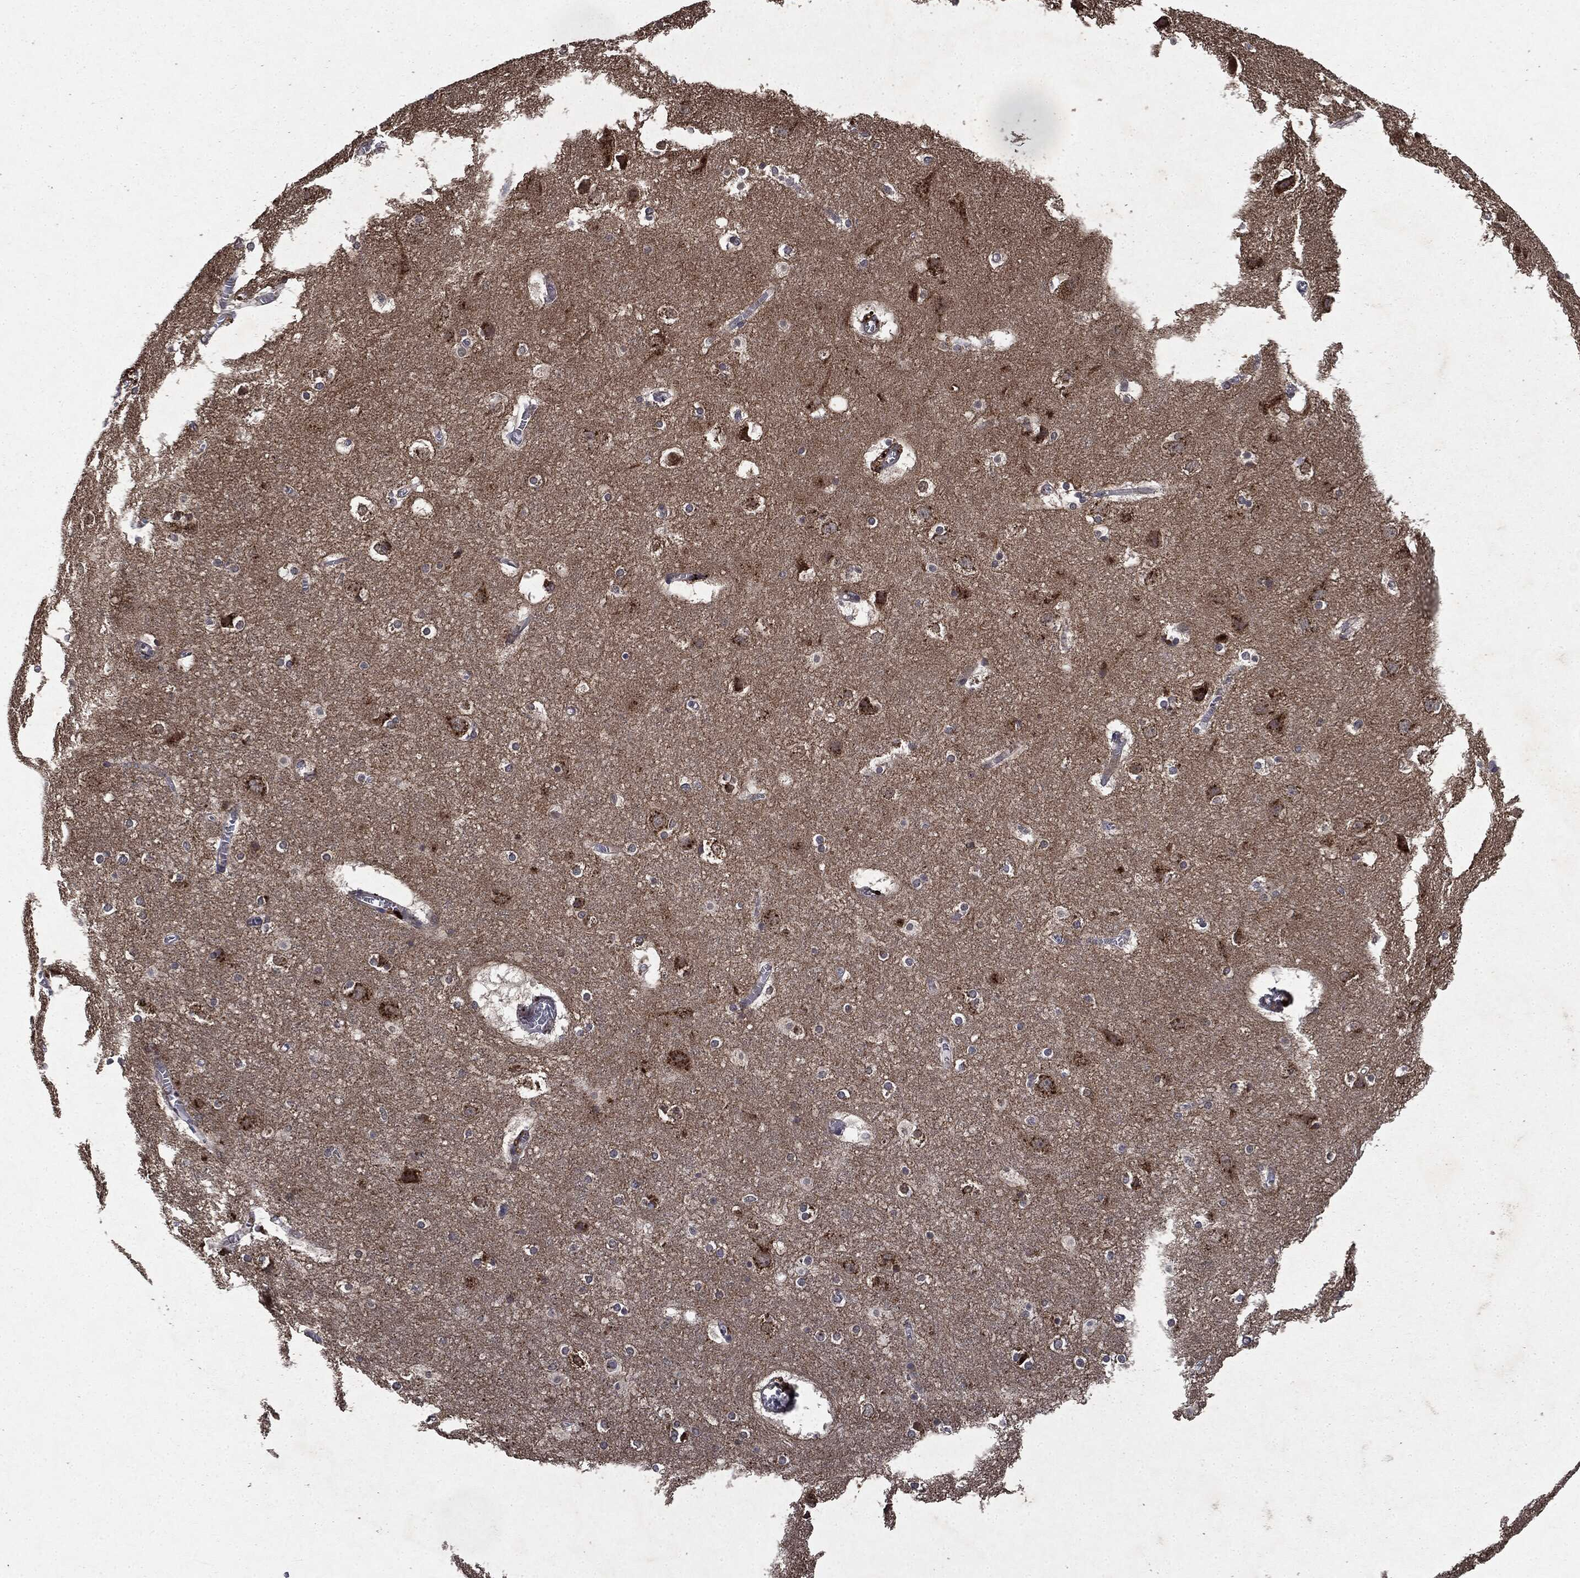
{"staining": {"intensity": "negative", "quantity": "none", "location": "none"}, "tissue": "cerebral cortex", "cell_type": "Endothelial cells", "image_type": "normal", "snomed": [{"axis": "morphology", "description": "Normal tissue, NOS"}, {"axis": "topography", "description": "Cerebral cortex"}], "caption": "A histopathology image of cerebral cortex stained for a protein shows no brown staining in endothelial cells. The staining was performed using DAB to visualize the protein expression in brown, while the nuclei were stained in blue with hematoxylin (Magnification: 20x).", "gene": "PLPPR2", "patient": {"sex": "male", "age": 59}}